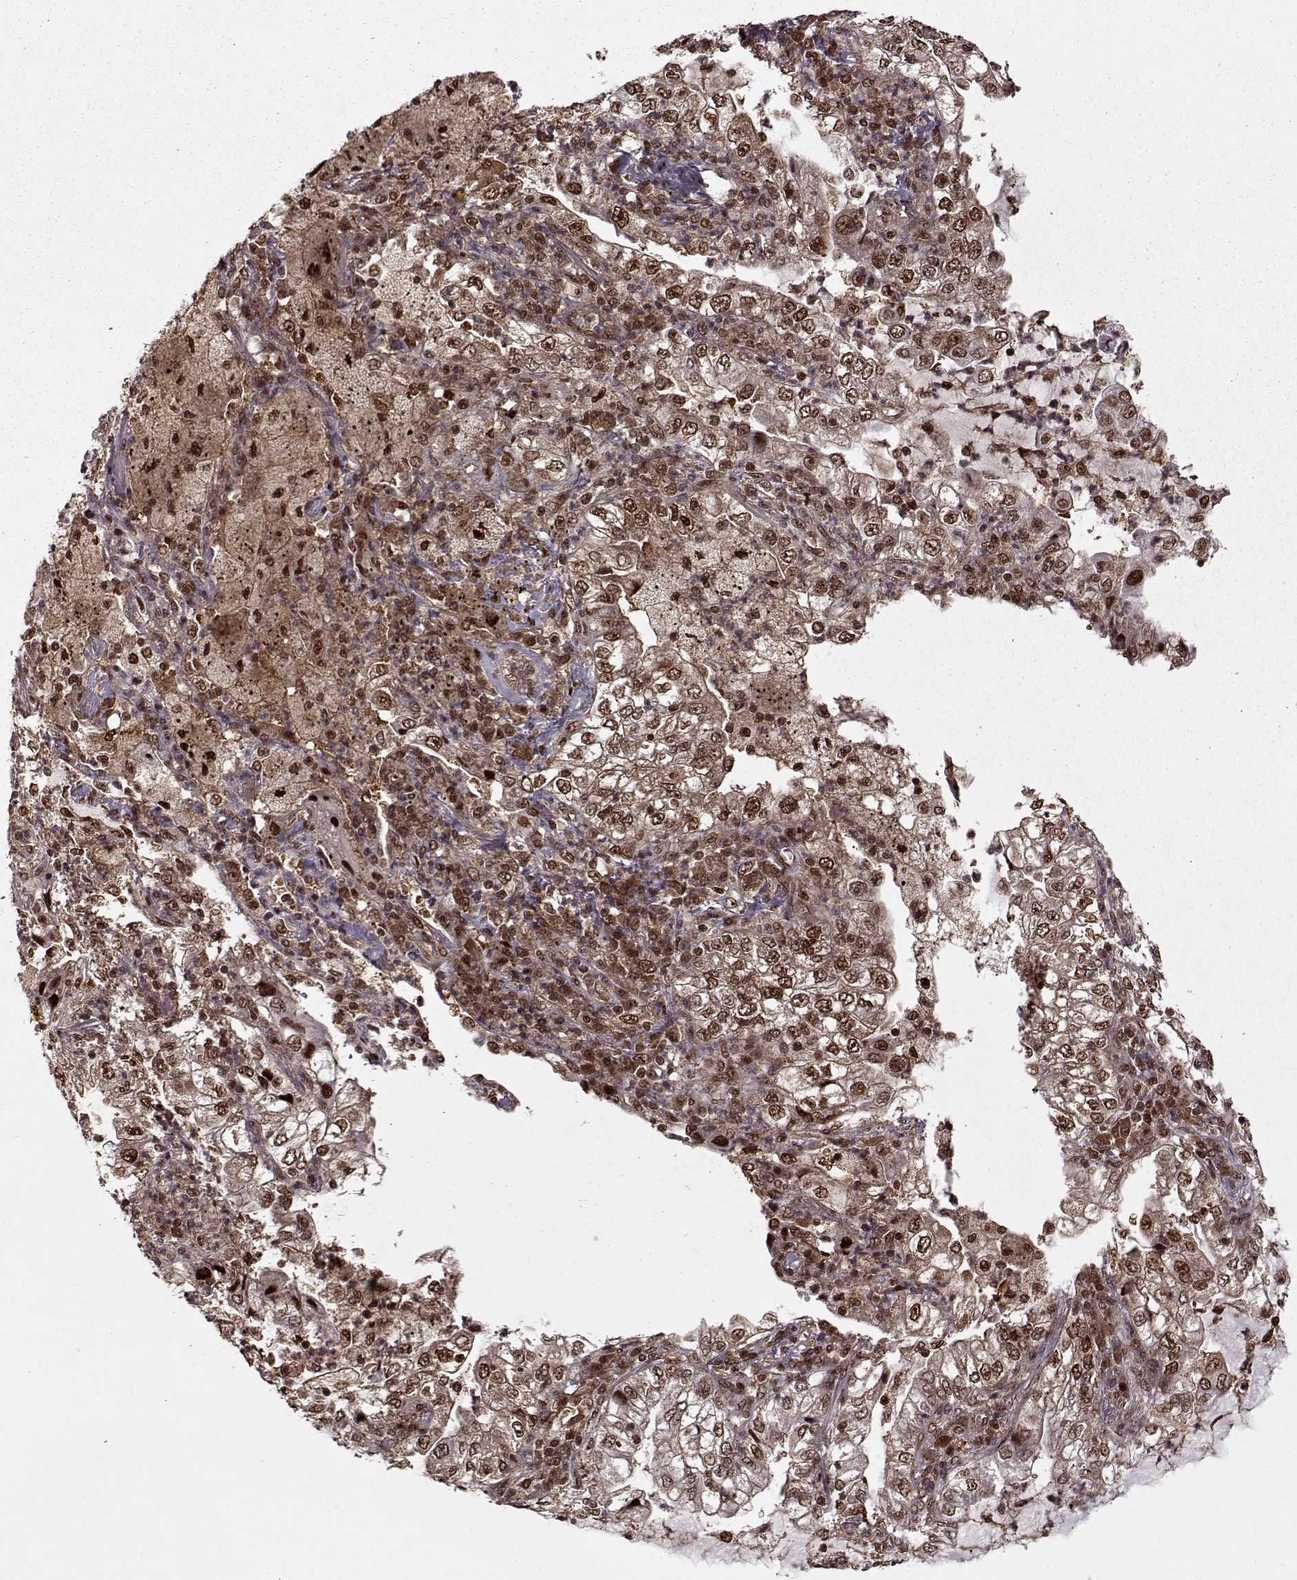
{"staining": {"intensity": "moderate", "quantity": ">75%", "location": "cytoplasmic/membranous,nuclear"}, "tissue": "lung cancer", "cell_type": "Tumor cells", "image_type": "cancer", "snomed": [{"axis": "morphology", "description": "Adenocarcinoma, NOS"}, {"axis": "topography", "description": "Lung"}], "caption": "Lung cancer was stained to show a protein in brown. There is medium levels of moderate cytoplasmic/membranous and nuclear positivity in approximately >75% of tumor cells.", "gene": "PSMA7", "patient": {"sex": "female", "age": 73}}